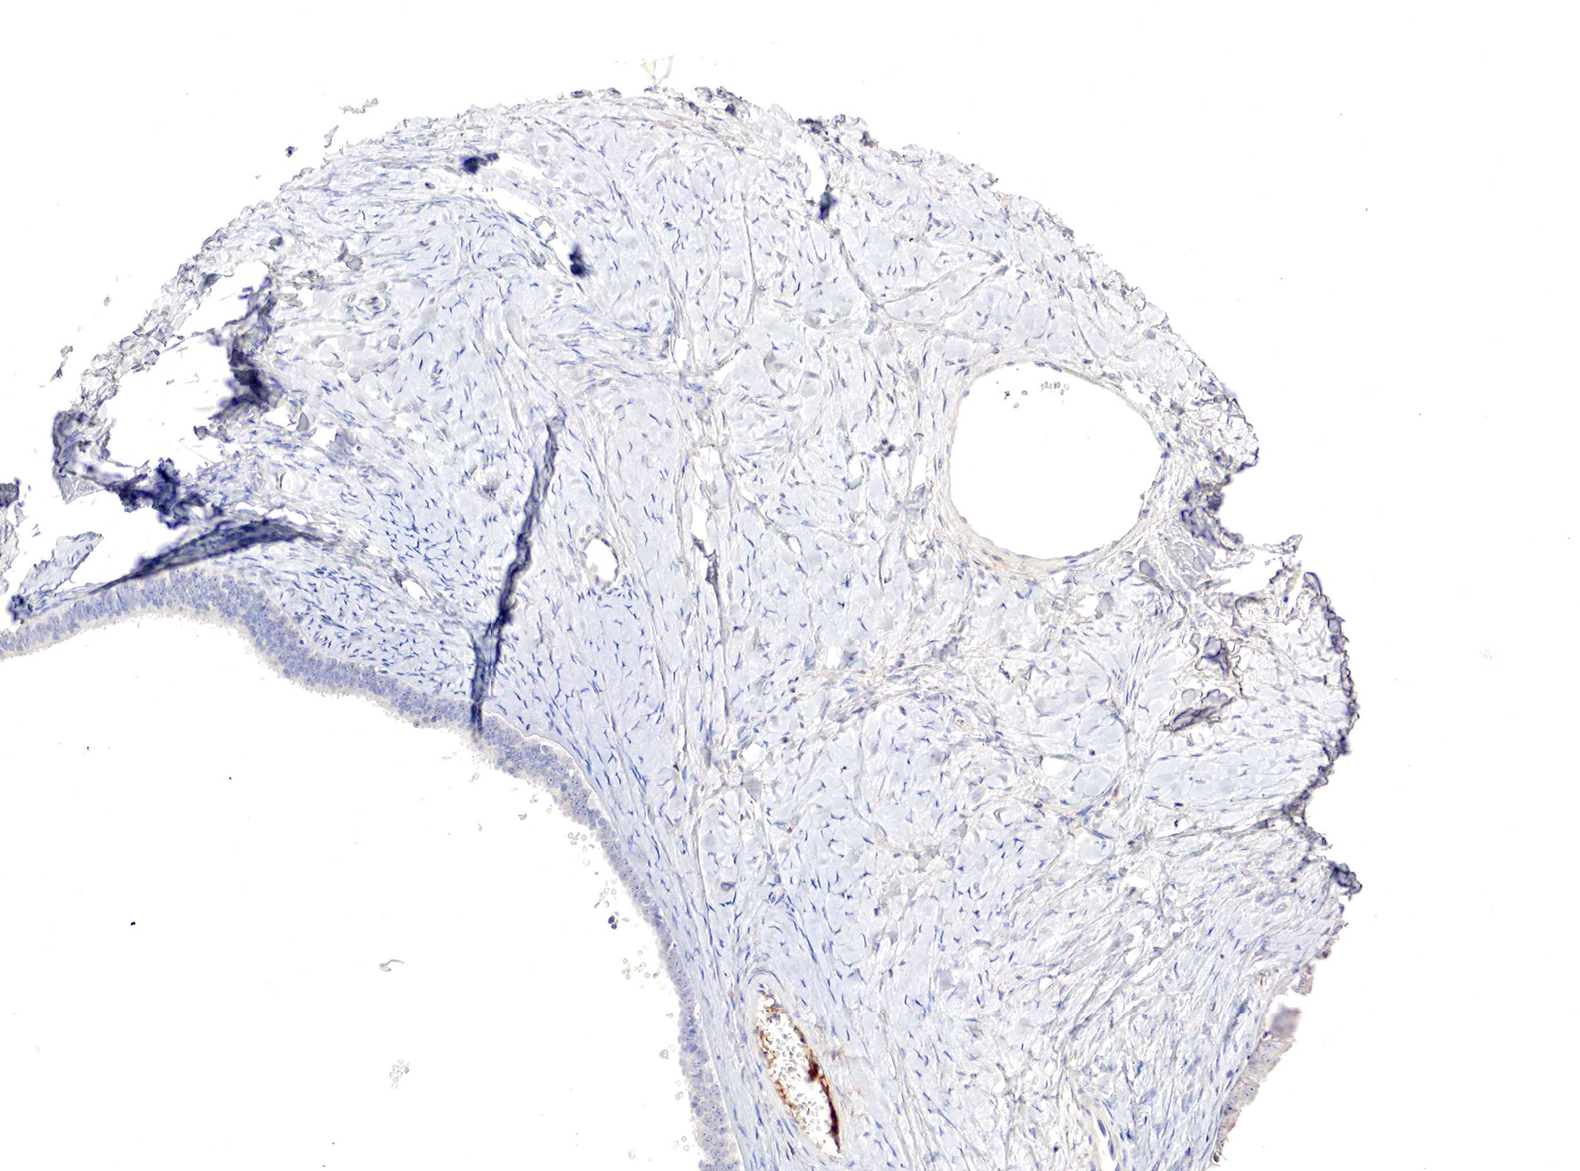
{"staining": {"intensity": "weak", "quantity": "<25%", "location": "cytoplasmic/membranous"}, "tissue": "ovarian cancer", "cell_type": "Tumor cells", "image_type": "cancer", "snomed": [{"axis": "morphology", "description": "Cystadenocarcinoma, serous, NOS"}, {"axis": "topography", "description": "Ovary"}], "caption": "Serous cystadenocarcinoma (ovarian) was stained to show a protein in brown. There is no significant positivity in tumor cells.", "gene": "GATA1", "patient": {"sex": "female", "age": 71}}